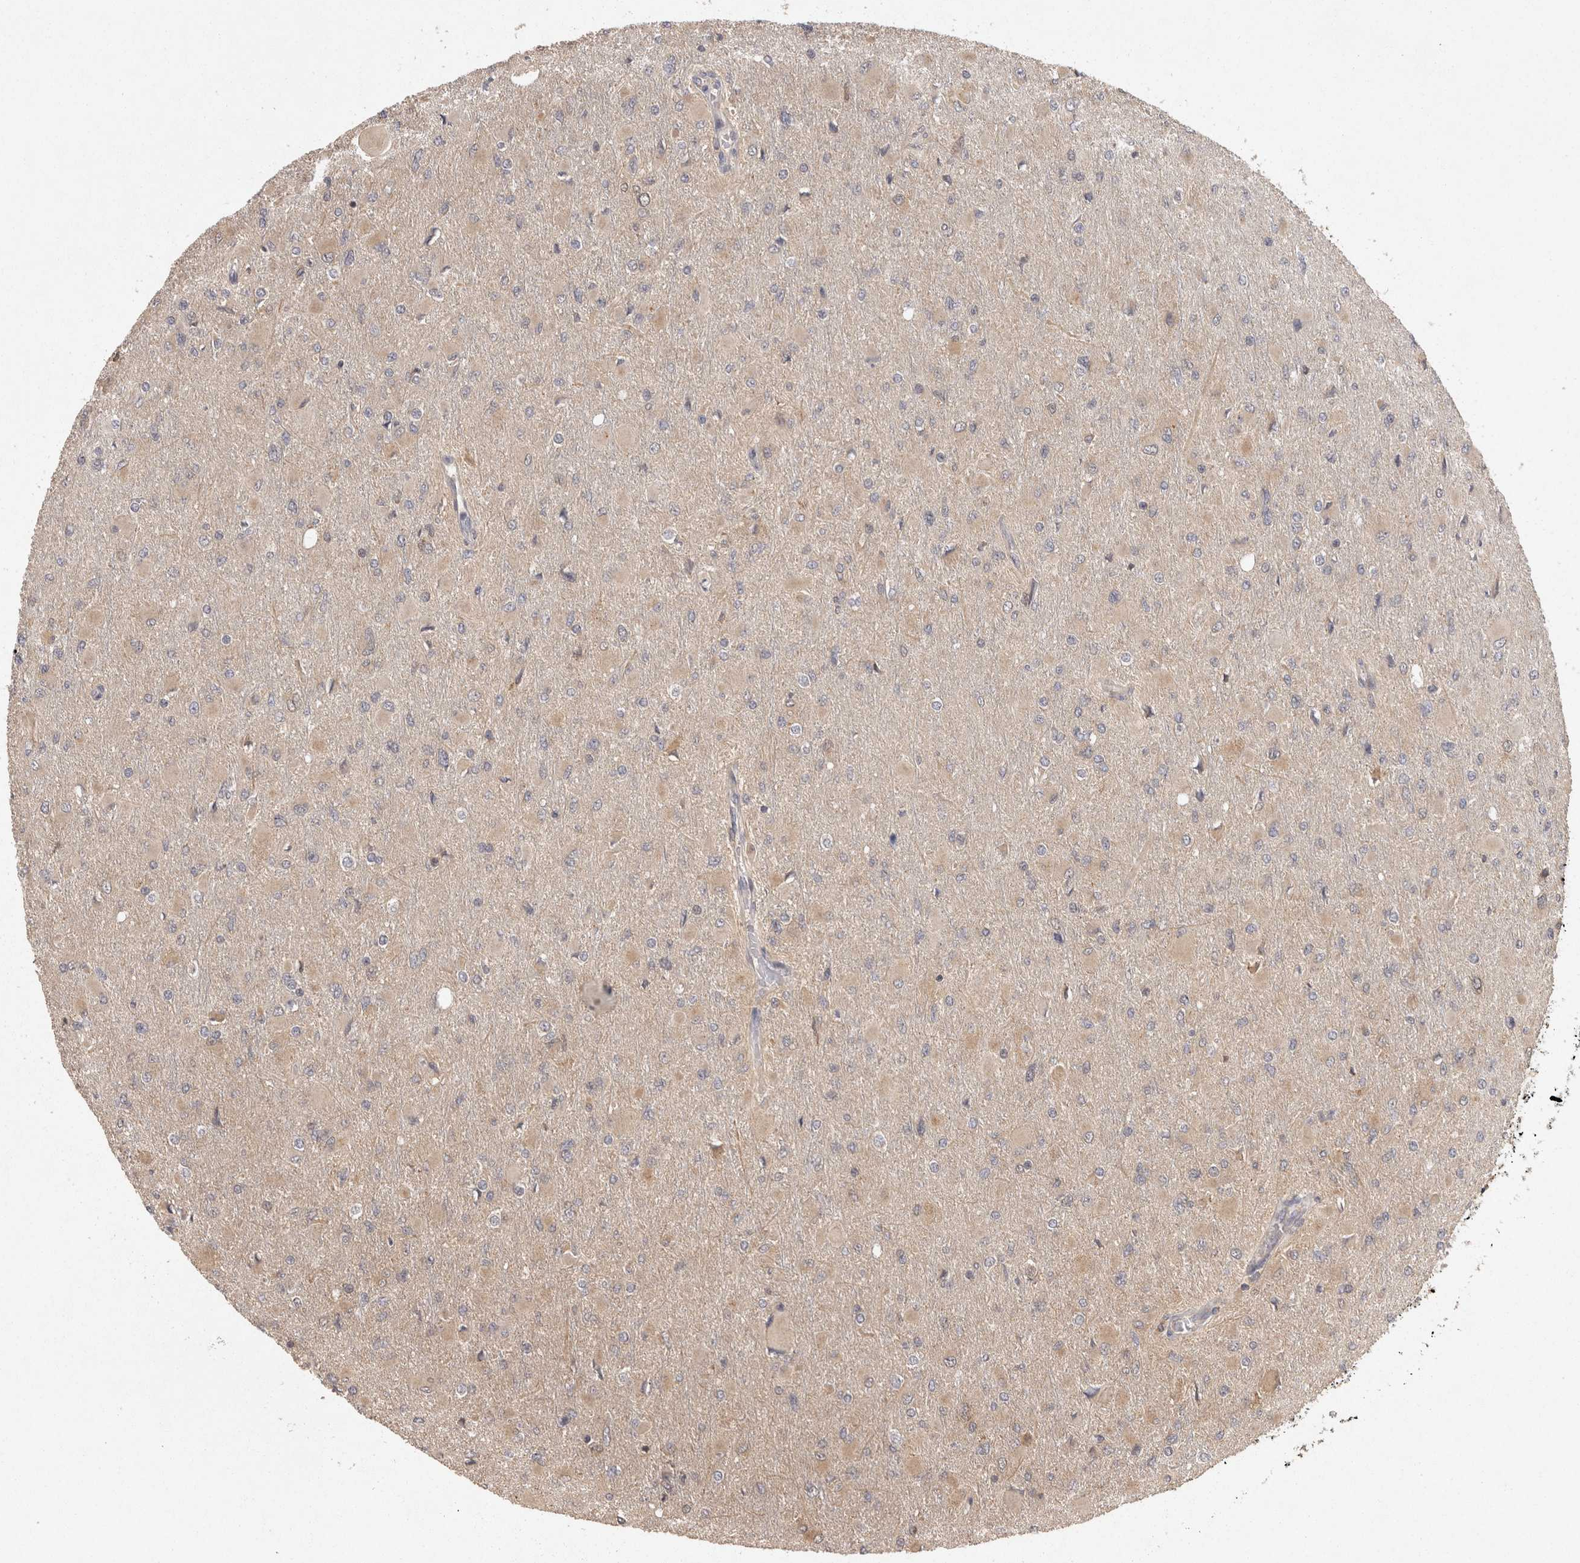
{"staining": {"intensity": "weak", "quantity": "<25%", "location": "cytoplasmic/membranous"}, "tissue": "glioma", "cell_type": "Tumor cells", "image_type": "cancer", "snomed": [{"axis": "morphology", "description": "Glioma, malignant, High grade"}, {"axis": "topography", "description": "Cerebral cortex"}], "caption": "Human high-grade glioma (malignant) stained for a protein using immunohistochemistry shows no expression in tumor cells.", "gene": "ACAT2", "patient": {"sex": "female", "age": 36}}